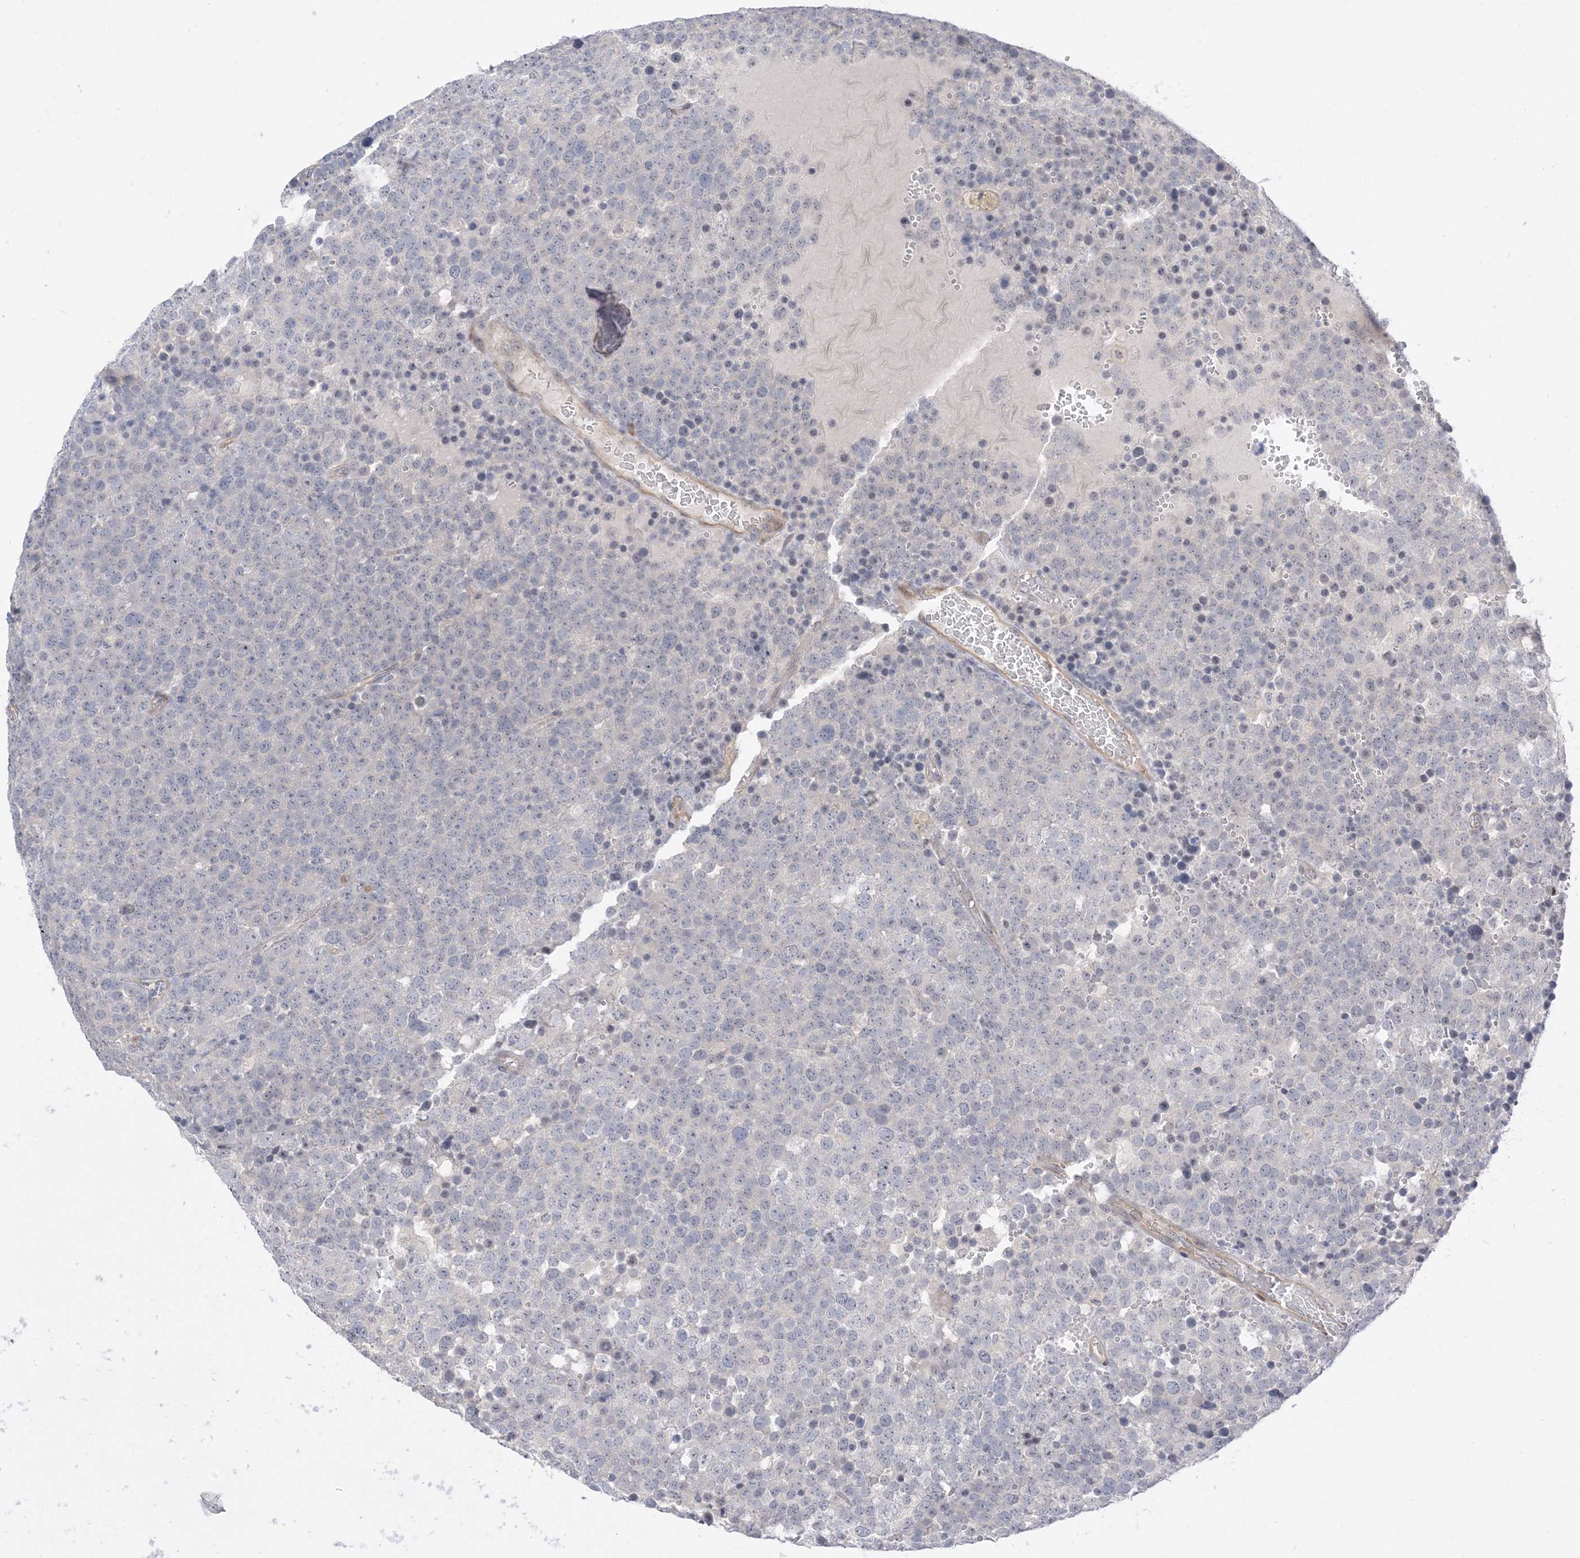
{"staining": {"intensity": "negative", "quantity": "none", "location": "none"}, "tissue": "testis cancer", "cell_type": "Tumor cells", "image_type": "cancer", "snomed": [{"axis": "morphology", "description": "Seminoma, NOS"}, {"axis": "topography", "description": "Testis"}], "caption": "This image is of seminoma (testis) stained with IHC to label a protein in brown with the nuclei are counter-stained blue. There is no staining in tumor cells.", "gene": "IL36B", "patient": {"sex": "male", "age": 71}}